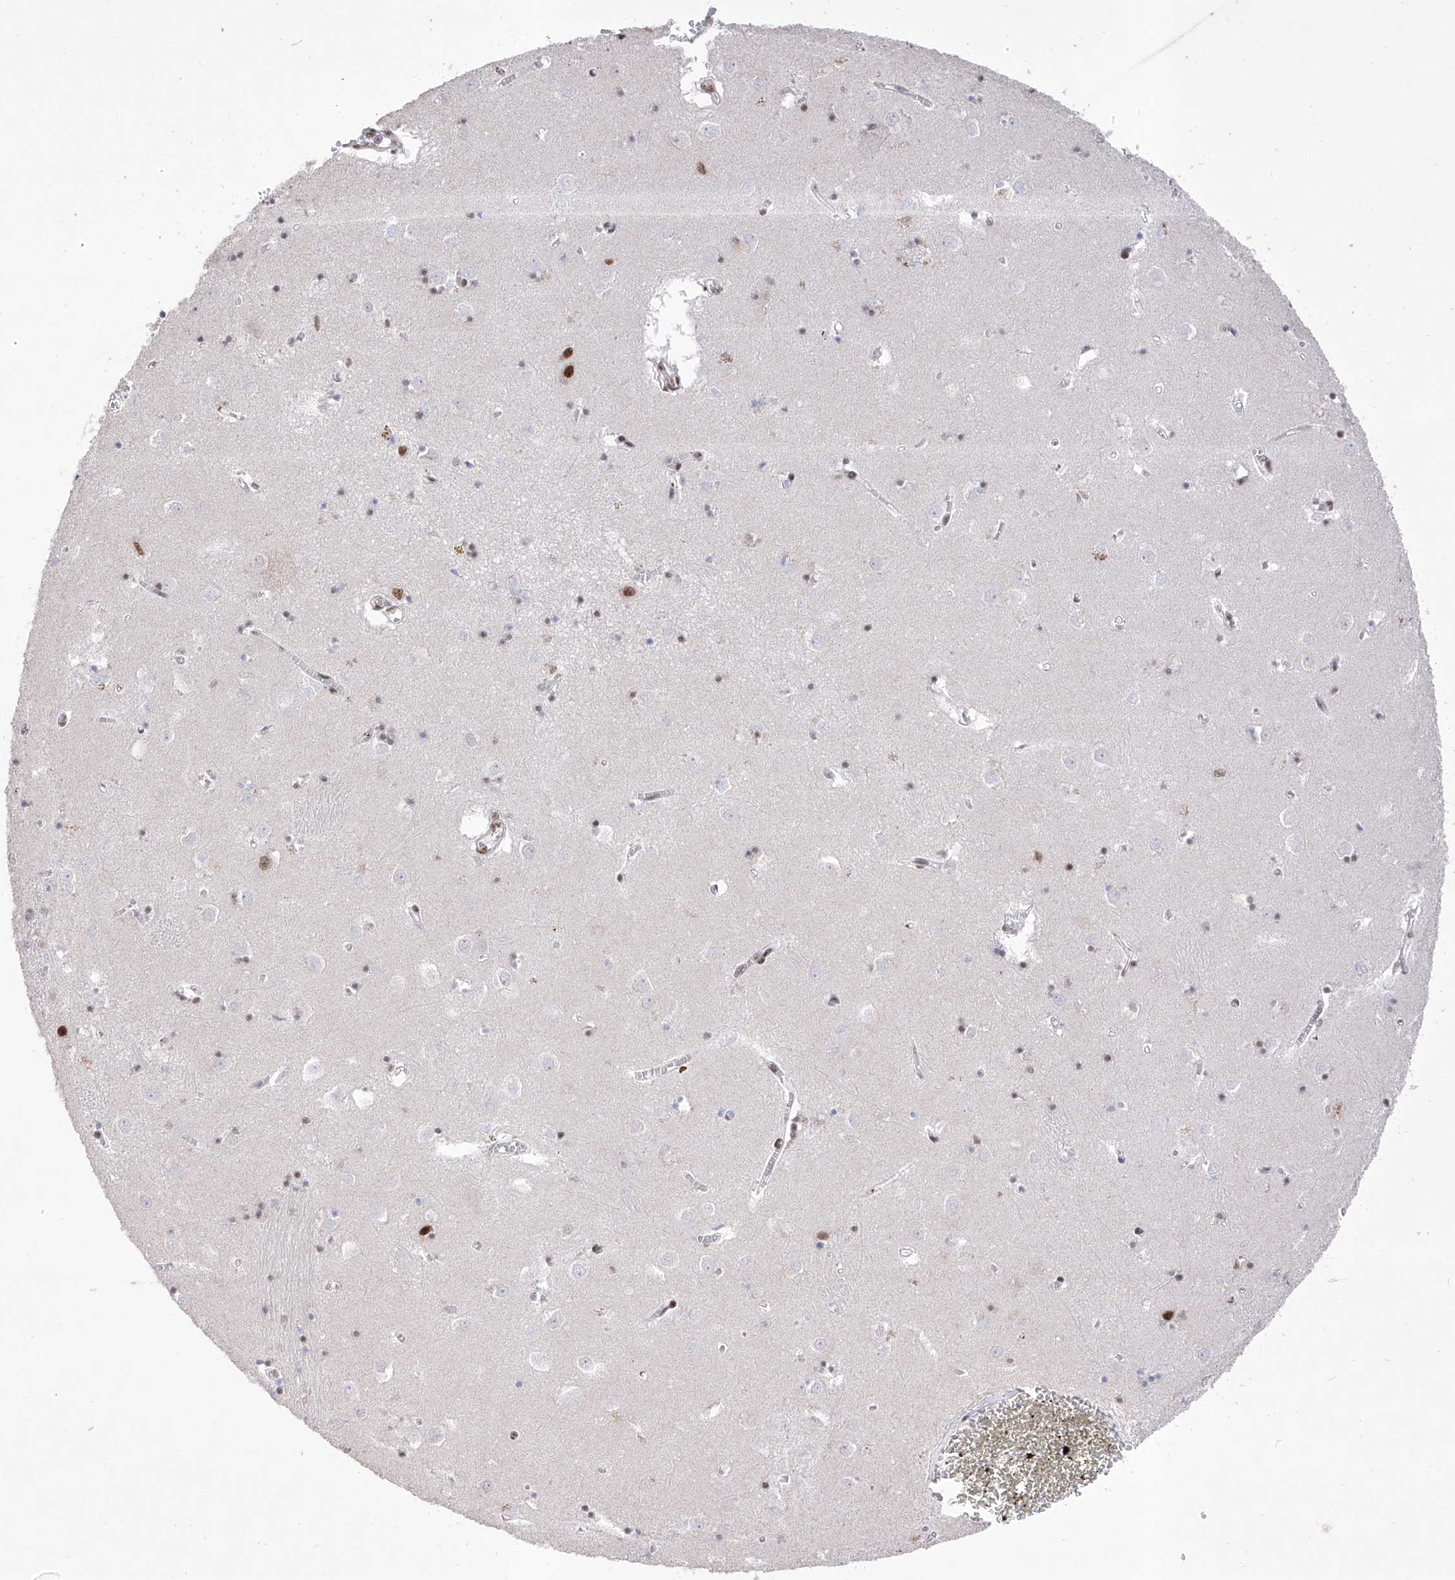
{"staining": {"intensity": "strong", "quantity": "<25%", "location": "nuclear"}, "tissue": "caudate", "cell_type": "Glial cells", "image_type": "normal", "snomed": [{"axis": "morphology", "description": "Normal tissue, NOS"}, {"axis": "topography", "description": "Lateral ventricle wall"}], "caption": "Brown immunohistochemical staining in benign caudate displays strong nuclear expression in about <25% of glial cells.", "gene": "ATN1", "patient": {"sex": "male", "age": 70}}